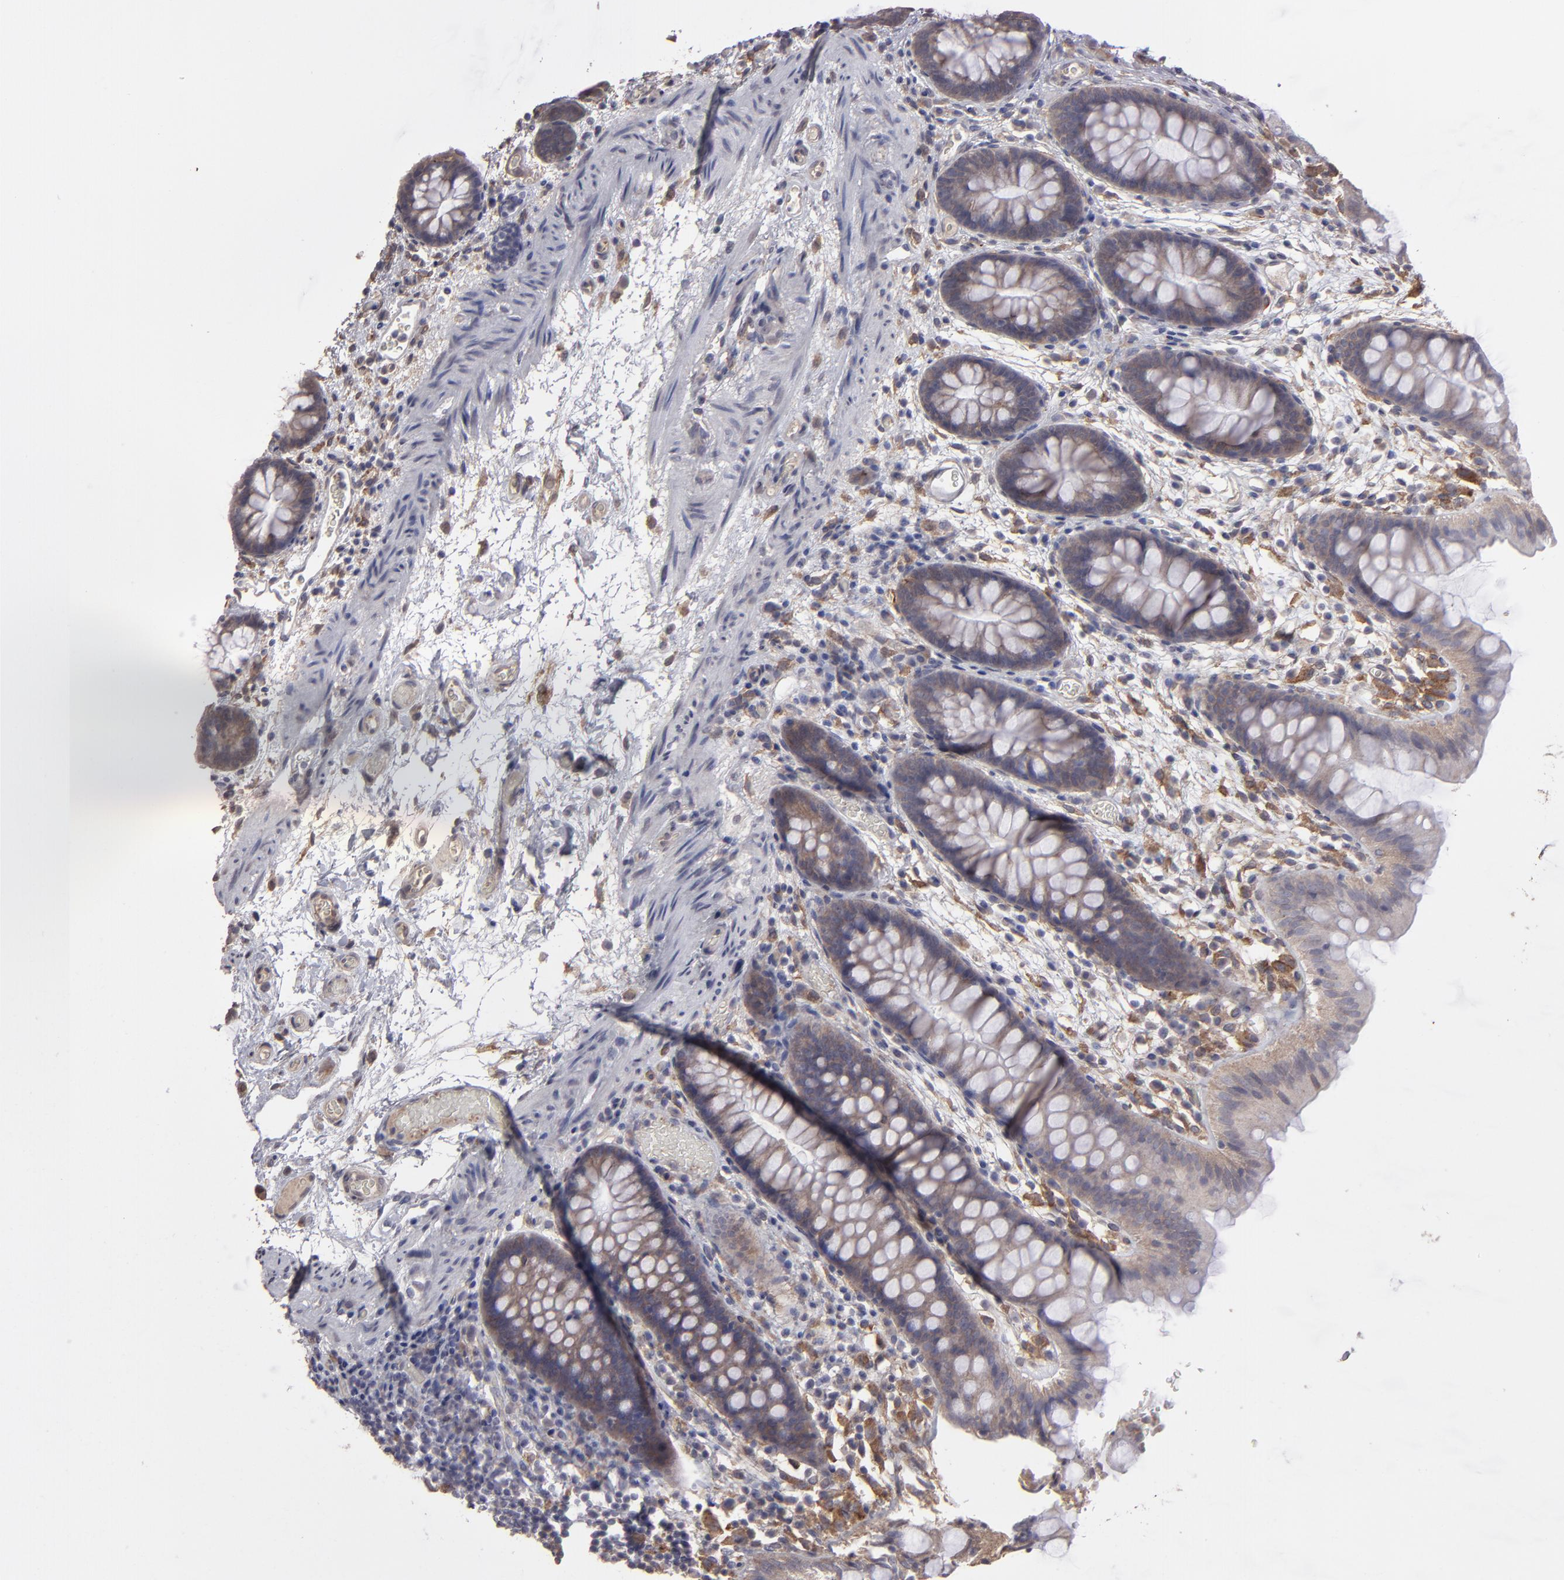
{"staining": {"intensity": "weak", "quantity": ">75%", "location": "cytoplasmic/membranous"}, "tissue": "colon", "cell_type": "Endothelial cells", "image_type": "normal", "snomed": [{"axis": "morphology", "description": "Normal tissue, NOS"}, {"axis": "topography", "description": "Smooth muscle"}, {"axis": "topography", "description": "Colon"}], "caption": "This is a micrograph of IHC staining of unremarkable colon, which shows weak expression in the cytoplasmic/membranous of endothelial cells.", "gene": "ITGB5", "patient": {"sex": "male", "age": 67}}